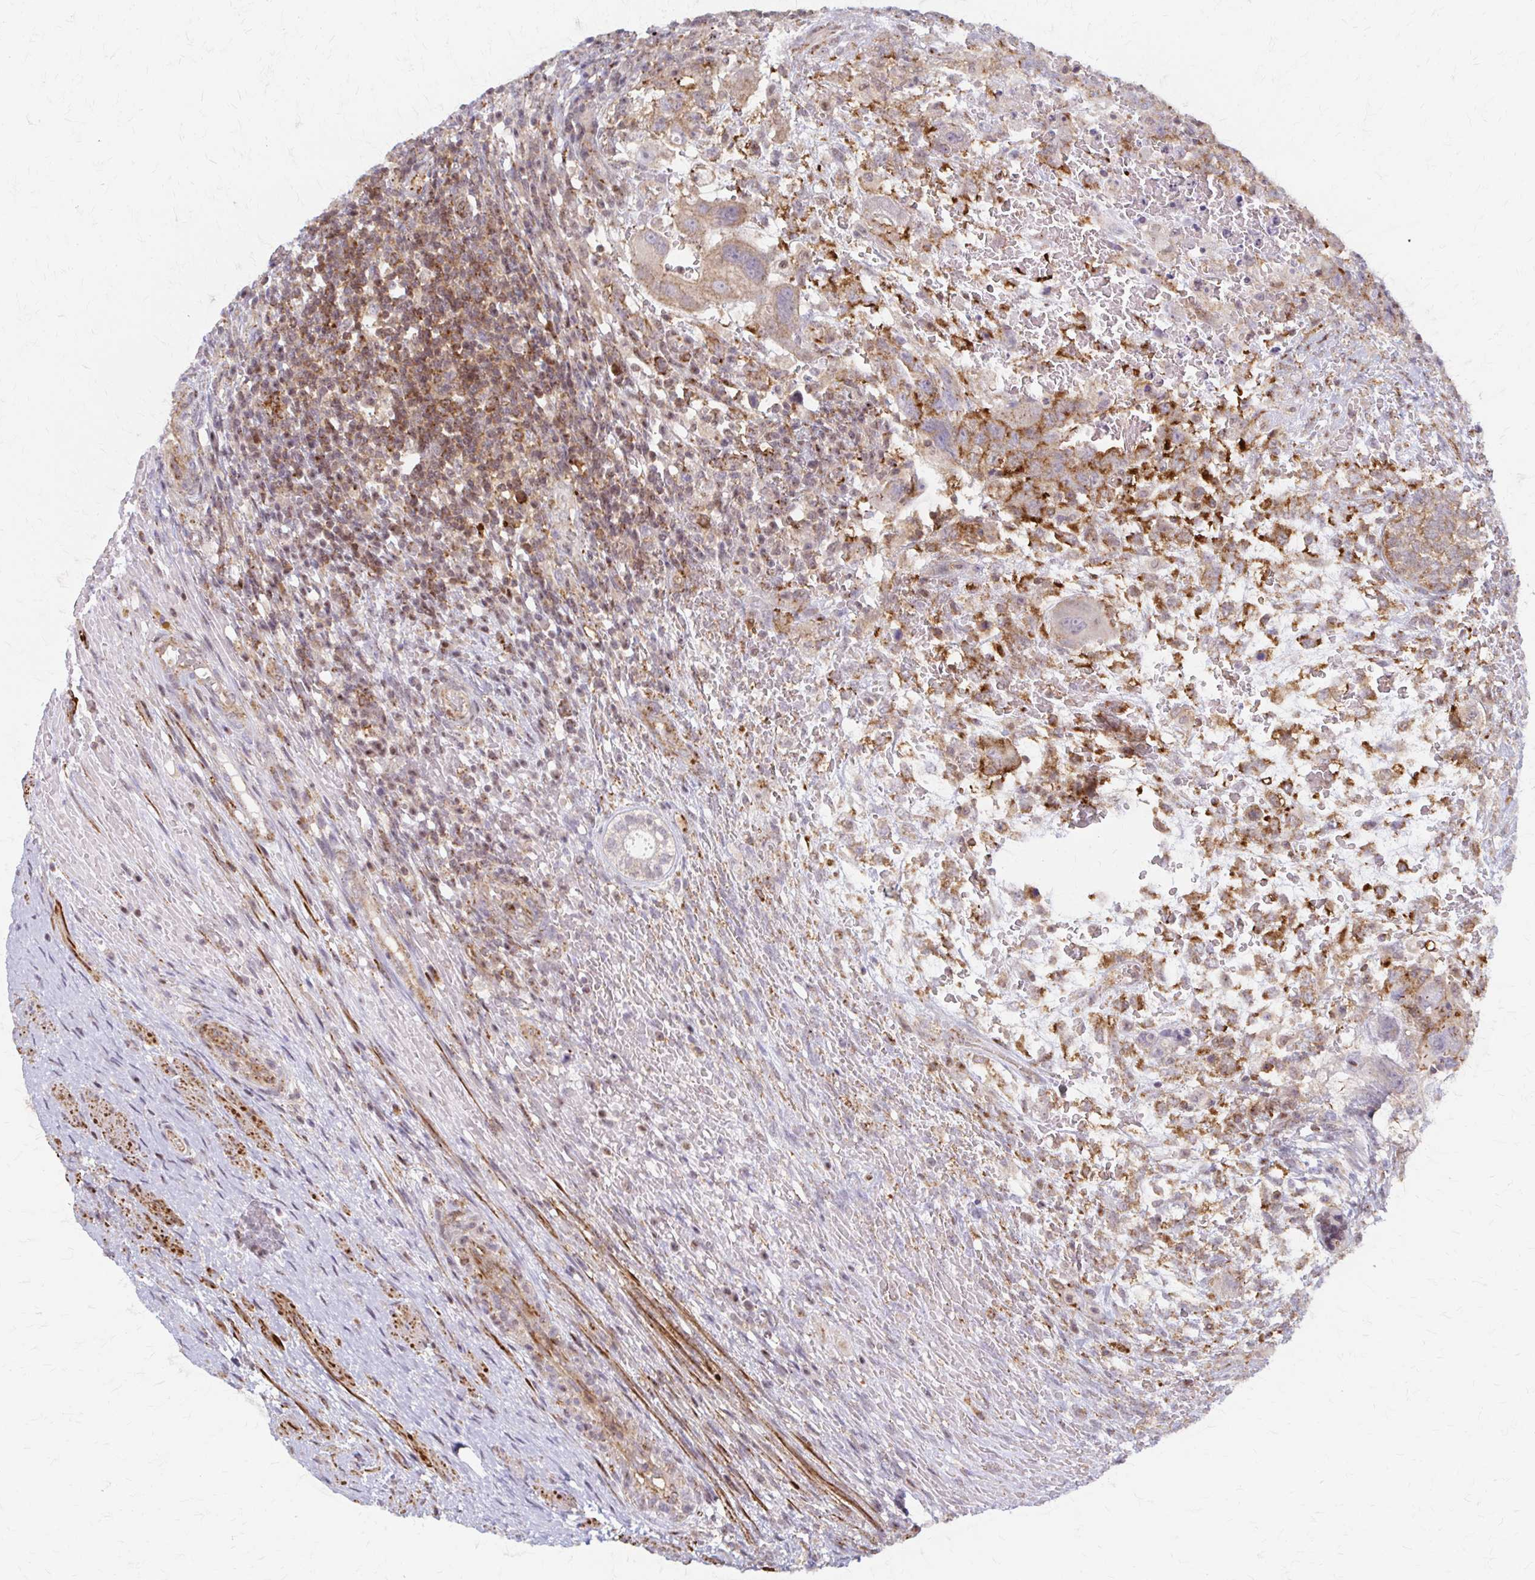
{"staining": {"intensity": "weak", "quantity": "<25%", "location": "cytoplasmic/membranous"}, "tissue": "testis cancer", "cell_type": "Tumor cells", "image_type": "cancer", "snomed": [{"axis": "morphology", "description": "Carcinoma, Embryonal, NOS"}, {"axis": "topography", "description": "Testis"}], "caption": "IHC photomicrograph of neoplastic tissue: human embryonal carcinoma (testis) stained with DAB (3,3'-diaminobenzidine) demonstrates no significant protein staining in tumor cells.", "gene": "ARHGAP35", "patient": {"sex": "male", "age": 26}}